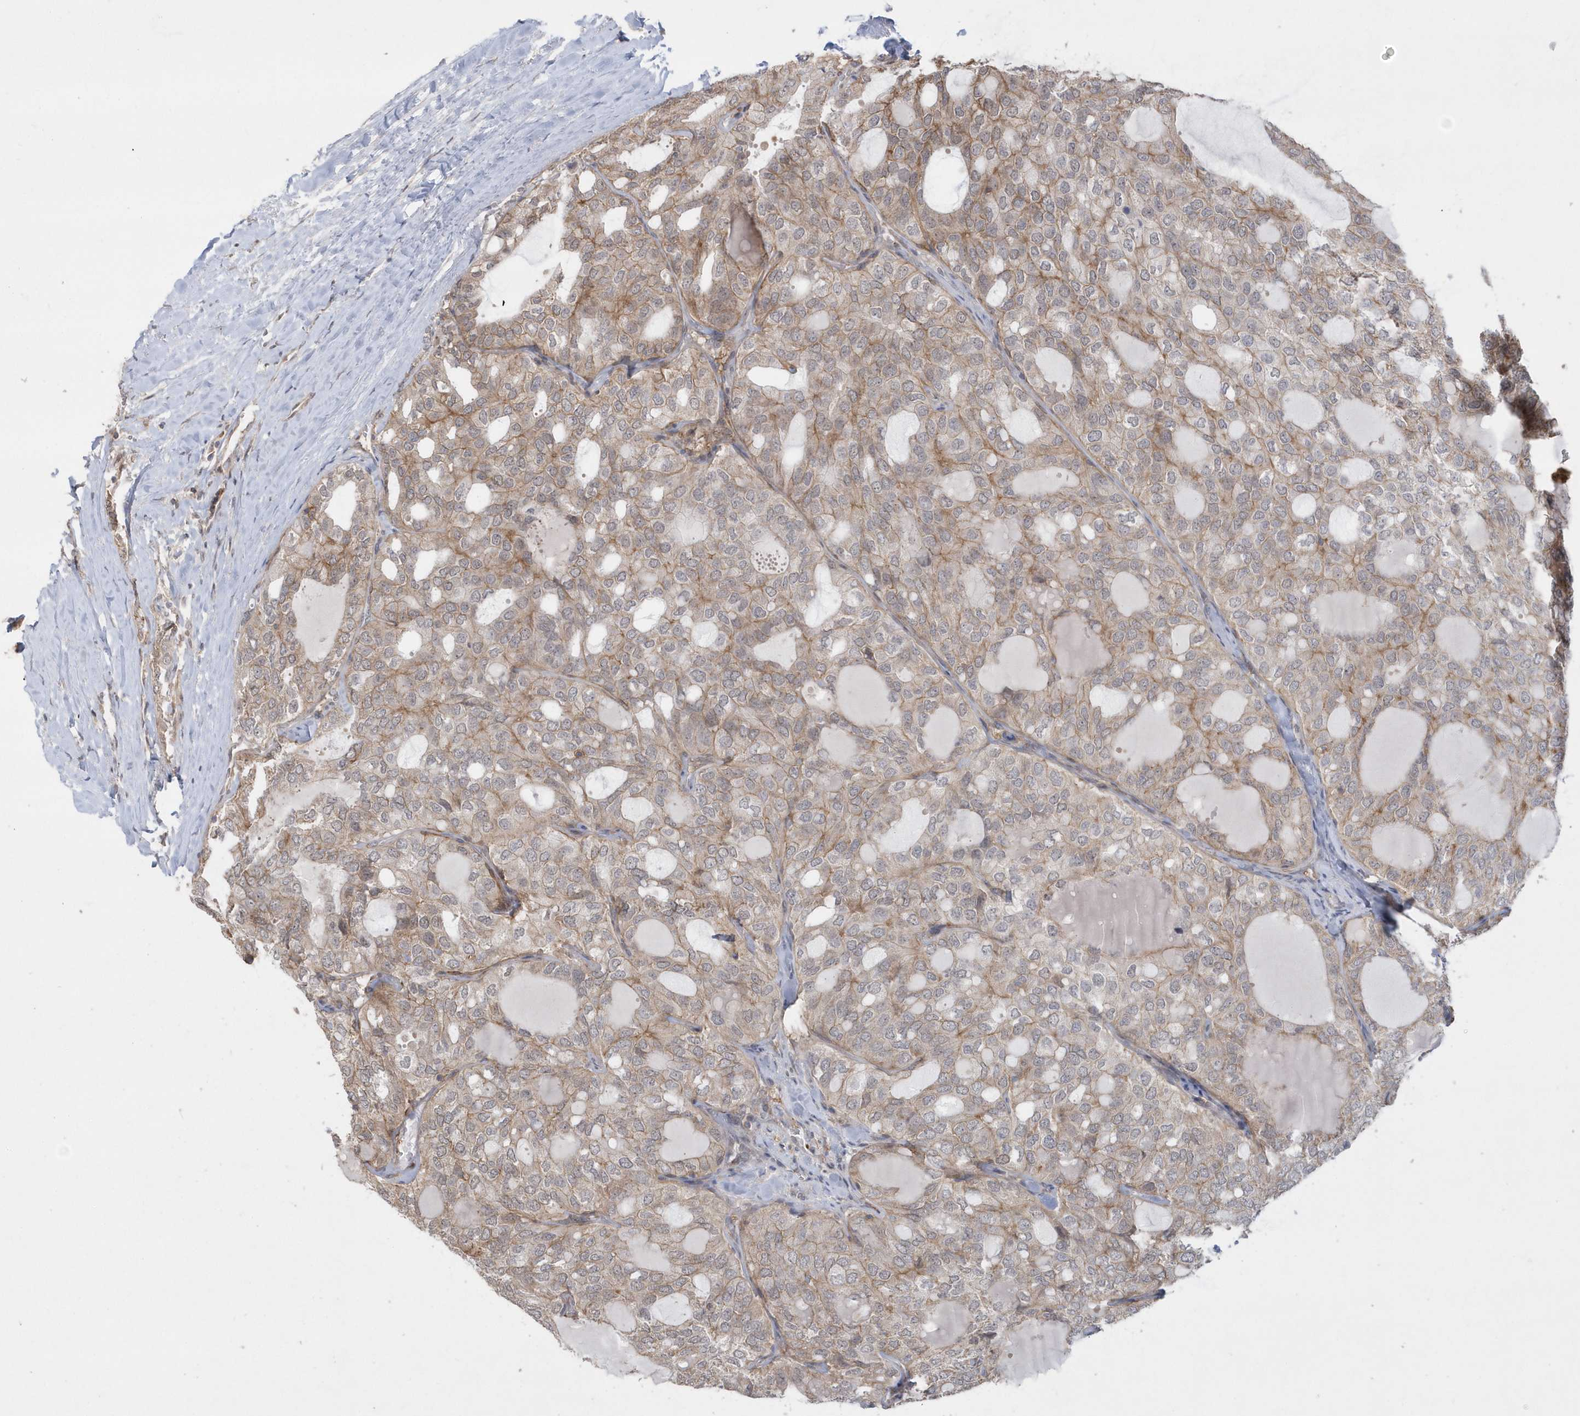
{"staining": {"intensity": "weak", "quantity": ">75%", "location": "cytoplasmic/membranous"}, "tissue": "thyroid cancer", "cell_type": "Tumor cells", "image_type": "cancer", "snomed": [{"axis": "morphology", "description": "Follicular adenoma carcinoma, NOS"}, {"axis": "topography", "description": "Thyroid gland"}], "caption": "IHC photomicrograph of neoplastic tissue: human thyroid follicular adenoma carcinoma stained using IHC displays low levels of weak protein expression localized specifically in the cytoplasmic/membranous of tumor cells, appearing as a cytoplasmic/membranous brown color.", "gene": "CRIP3", "patient": {"sex": "male", "age": 75}}